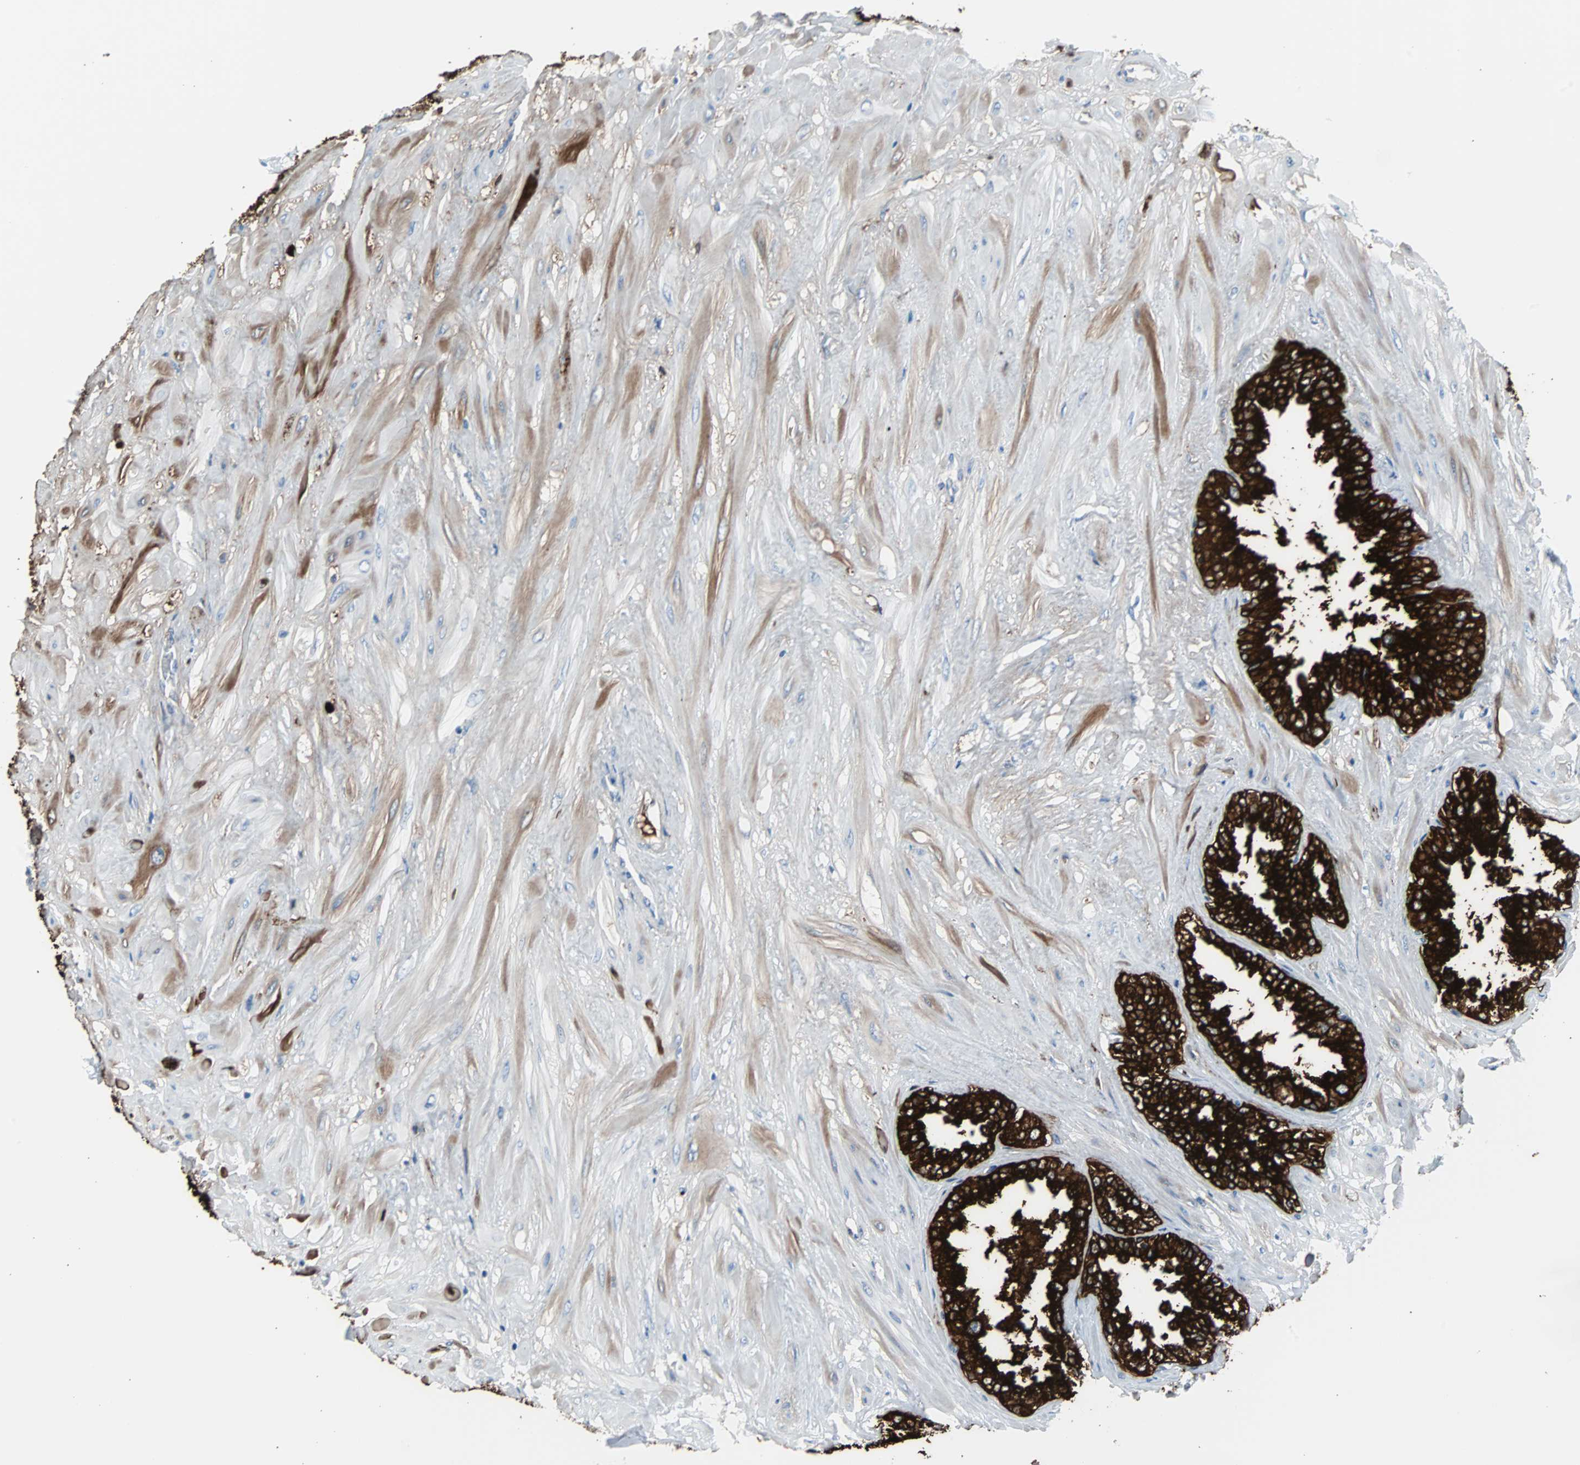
{"staining": {"intensity": "strong", "quantity": ">75%", "location": "cytoplasmic/membranous"}, "tissue": "seminal vesicle", "cell_type": "Glandular cells", "image_type": "normal", "snomed": [{"axis": "morphology", "description": "Normal tissue, NOS"}, {"axis": "topography", "description": "Seminal veicle"}], "caption": "Immunohistochemistry (IHC) micrograph of normal seminal vesicle: human seminal vesicle stained using IHC exhibits high levels of strong protein expression localized specifically in the cytoplasmic/membranous of glandular cells, appearing as a cytoplasmic/membranous brown color.", "gene": "KRT7", "patient": {"sex": "male", "age": 46}}